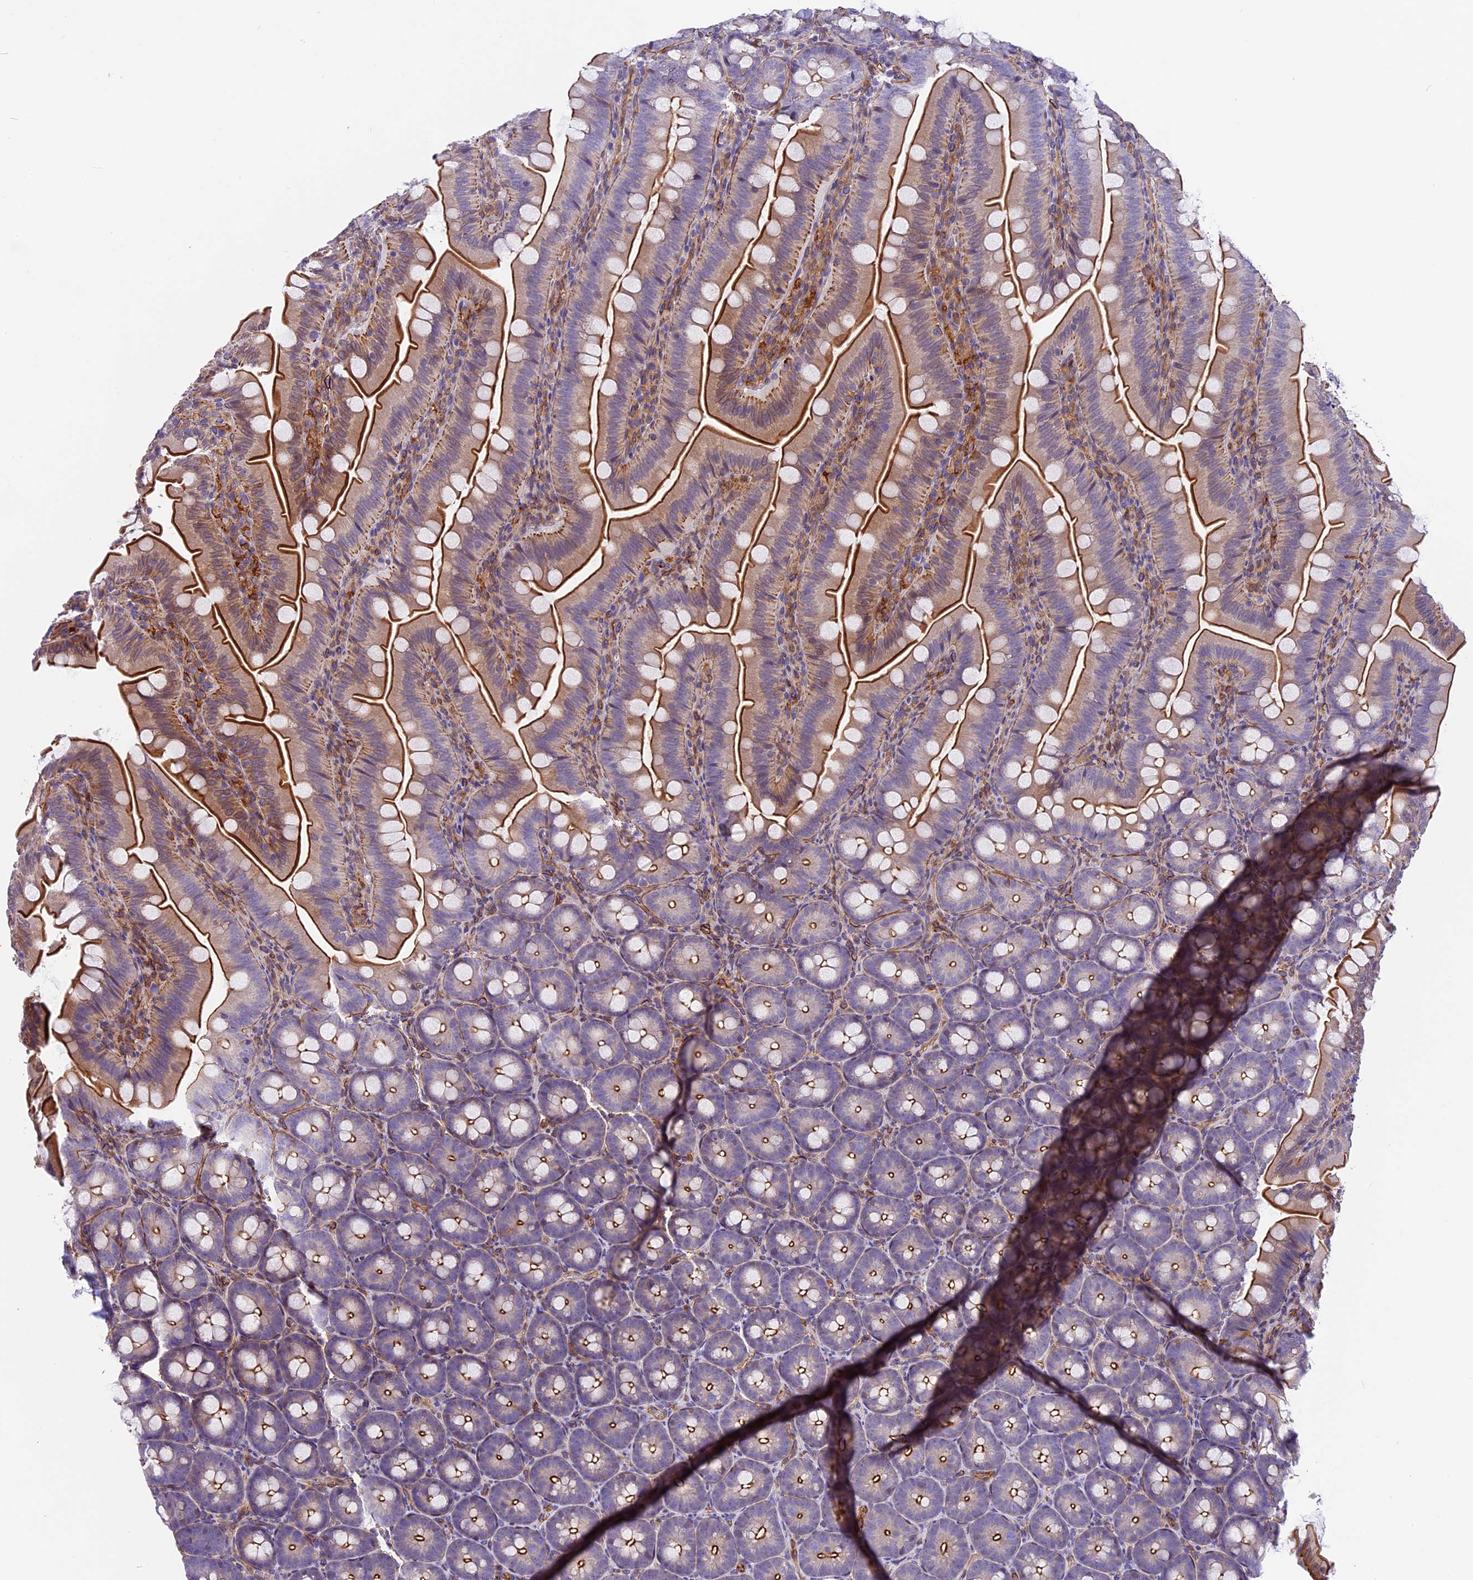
{"staining": {"intensity": "strong", "quantity": "25%-75%", "location": "cytoplasmic/membranous"}, "tissue": "appendix", "cell_type": "Glandular cells", "image_type": "normal", "snomed": [{"axis": "morphology", "description": "Normal tissue, NOS"}, {"axis": "topography", "description": "Appendix"}], "caption": "Immunohistochemistry photomicrograph of benign appendix: human appendix stained using immunohistochemistry (IHC) exhibits high levels of strong protein expression localized specifically in the cytoplasmic/membranous of glandular cells, appearing as a cytoplasmic/membranous brown color.", "gene": "MED20", "patient": {"sex": "female", "age": 33}}